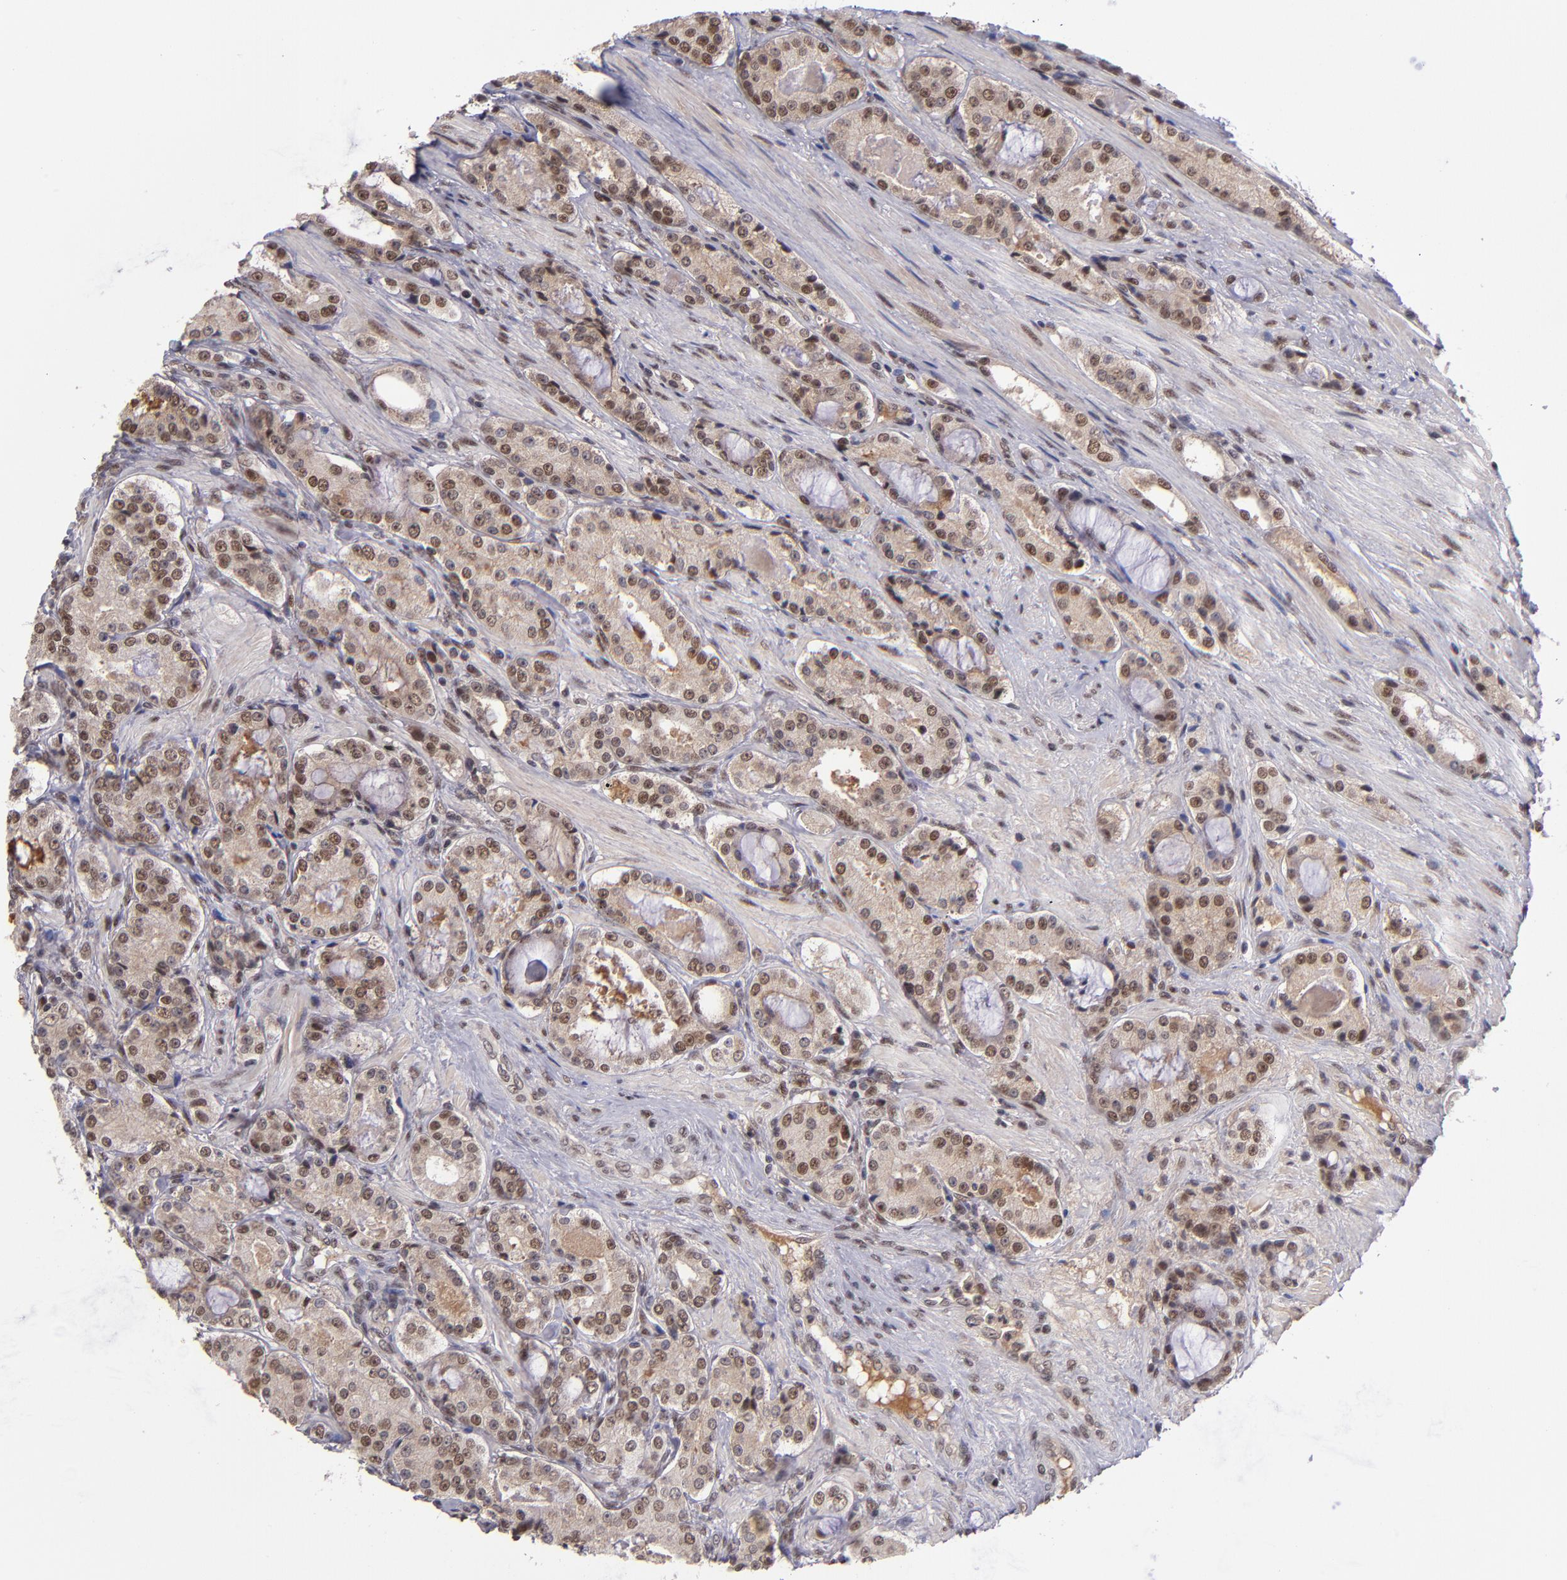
{"staining": {"intensity": "moderate", "quantity": ">75%", "location": "cytoplasmic/membranous,nuclear"}, "tissue": "prostate cancer", "cell_type": "Tumor cells", "image_type": "cancer", "snomed": [{"axis": "morphology", "description": "Adenocarcinoma, High grade"}, {"axis": "topography", "description": "Prostate"}], "caption": "Prostate adenocarcinoma (high-grade) stained with a brown dye displays moderate cytoplasmic/membranous and nuclear positive positivity in about >75% of tumor cells.", "gene": "EP300", "patient": {"sex": "male", "age": 72}}